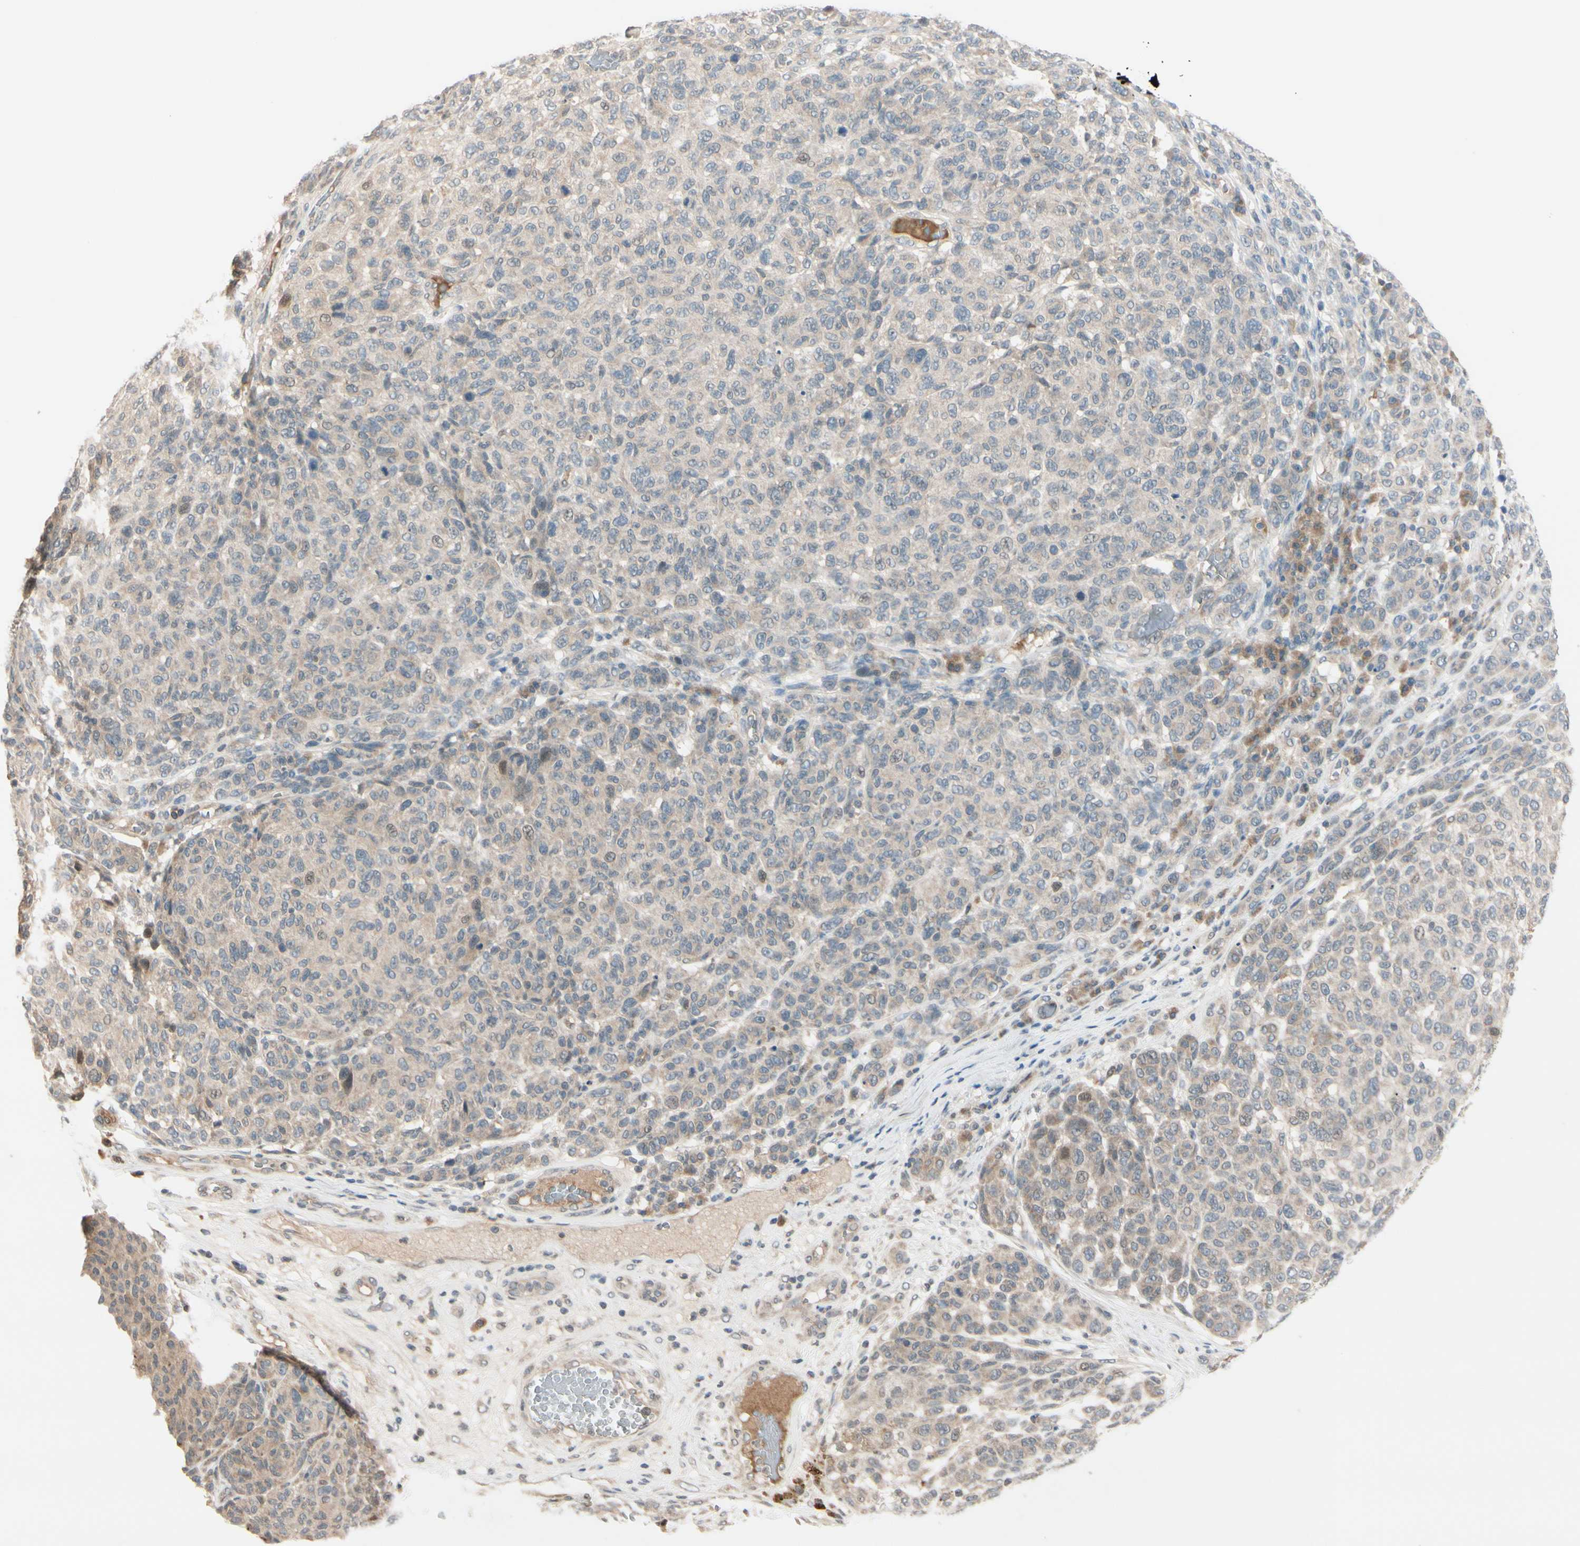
{"staining": {"intensity": "negative", "quantity": "none", "location": "none"}, "tissue": "melanoma", "cell_type": "Tumor cells", "image_type": "cancer", "snomed": [{"axis": "morphology", "description": "Malignant melanoma, NOS"}, {"axis": "topography", "description": "Skin"}], "caption": "An IHC micrograph of malignant melanoma is shown. There is no staining in tumor cells of malignant melanoma.", "gene": "FGF10", "patient": {"sex": "male", "age": 59}}